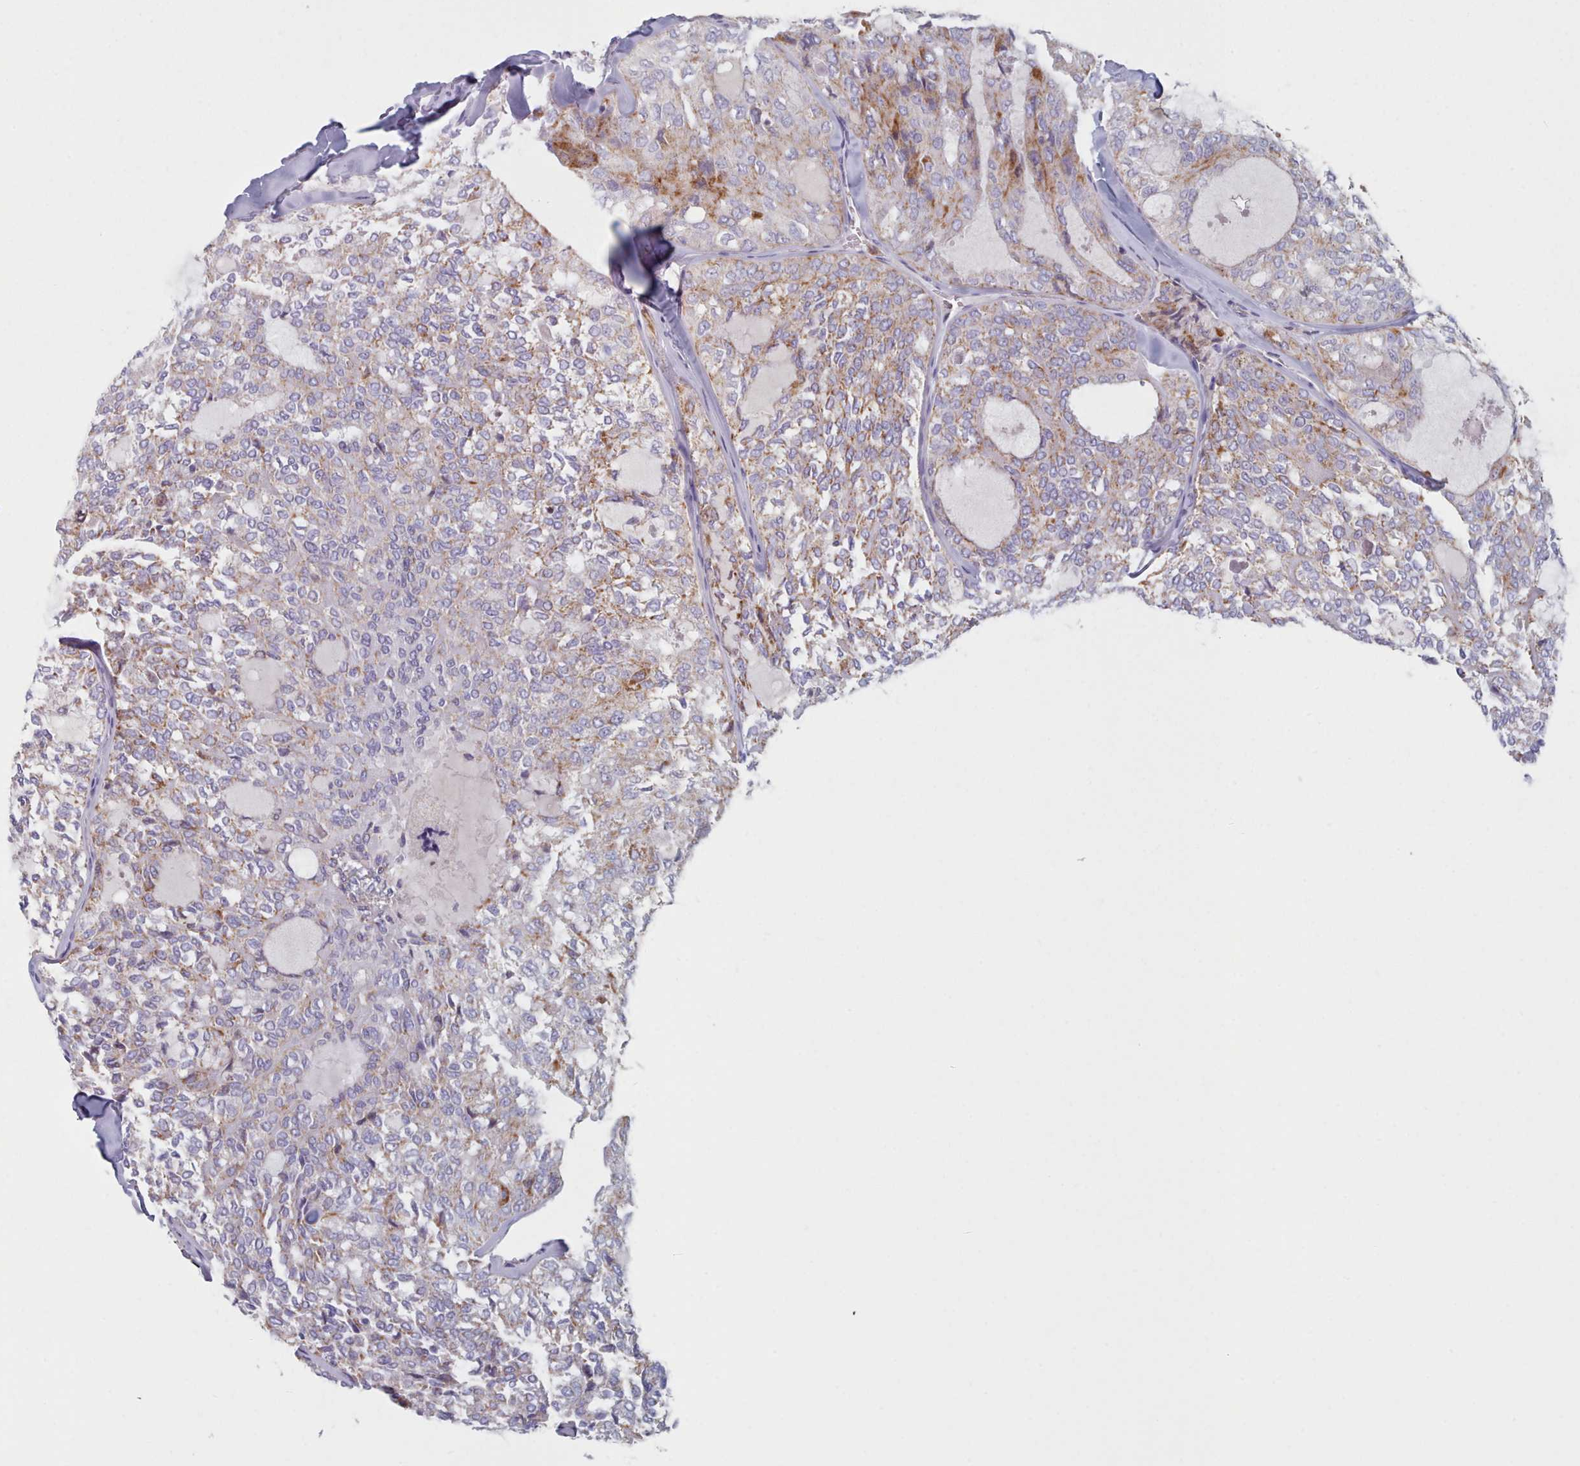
{"staining": {"intensity": "moderate", "quantity": "<25%", "location": "cytoplasmic/membranous"}, "tissue": "thyroid cancer", "cell_type": "Tumor cells", "image_type": "cancer", "snomed": [{"axis": "morphology", "description": "Follicular adenoma carcinoma, NOS"}, {"axis": "topography", "description": "Thyroid gland"}], "caption": "This is a photomicrograph of immunohistochemistry staining of thyroid cancer (follicular adenoma carcinoma), which shows moderate expression in the cytoplasmic/membranous of tumor cells.", "gene": "FAM170B", "patient": {"sex": "male", "age": 75}}